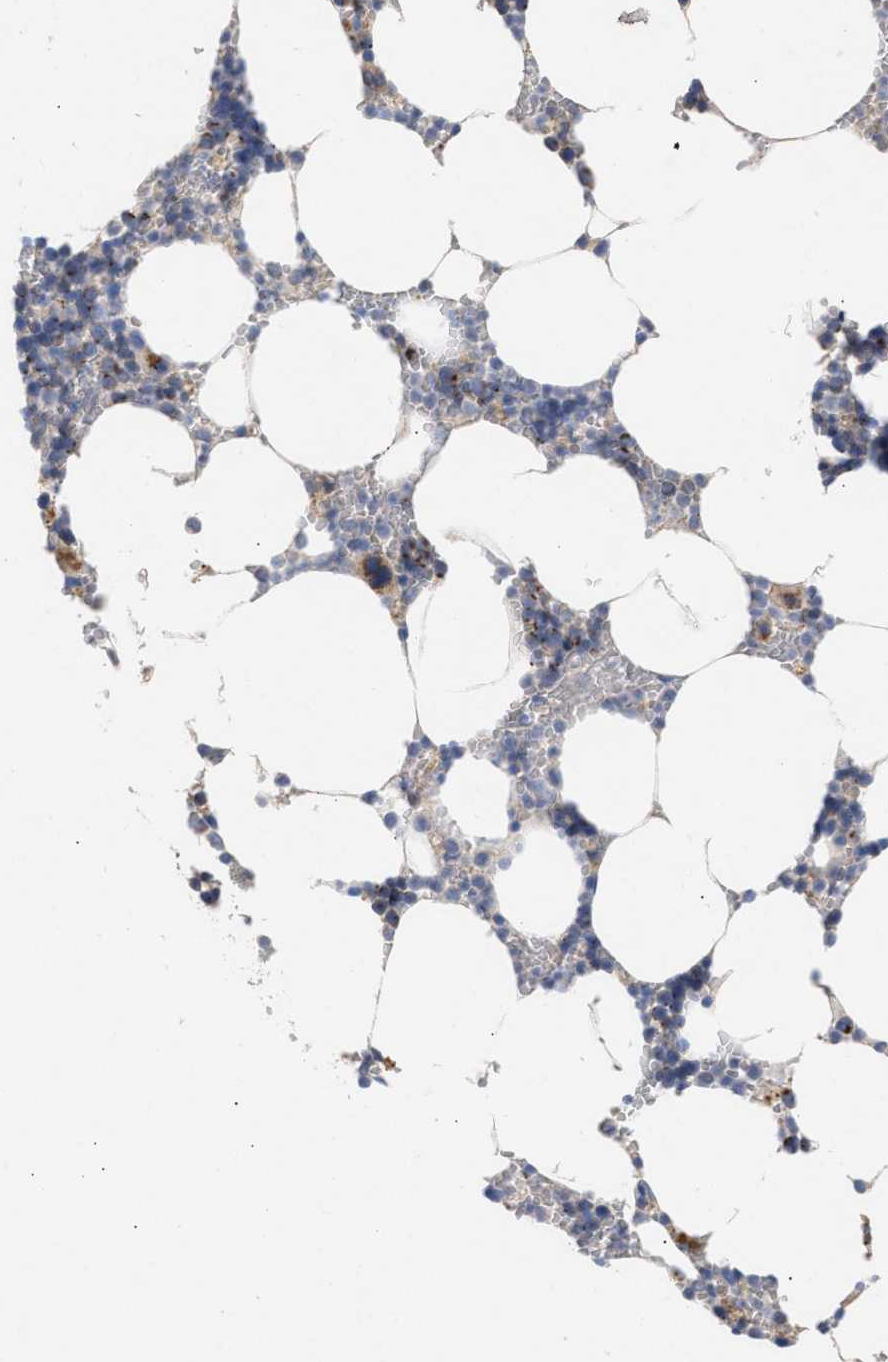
{"staining": {"intensity": "moderate", "quantity": "<25%", "location": "cytoplasmic/membranous"}, "tissue": "bone marrow", "cell_type": "Hematopoietic cells", "image_type": "normal", "snomed": [{"axis": "morphology", "description": "Normal tissue, NOS"}, {"axis": "topography", "description": "Bone marrow"}], "caption": "A high-resolution histopathology image shows immunohistochemistry (IHC) staining of normal bone marrow, which shows moderate cytoplasmic/membranous positivity in about <25% of hematopoietic cells. (Brightfield microscopy of DAB IHC at high magnification).", "gene": "SELENOM", "patient": {"sex": "male", "age": 70}}